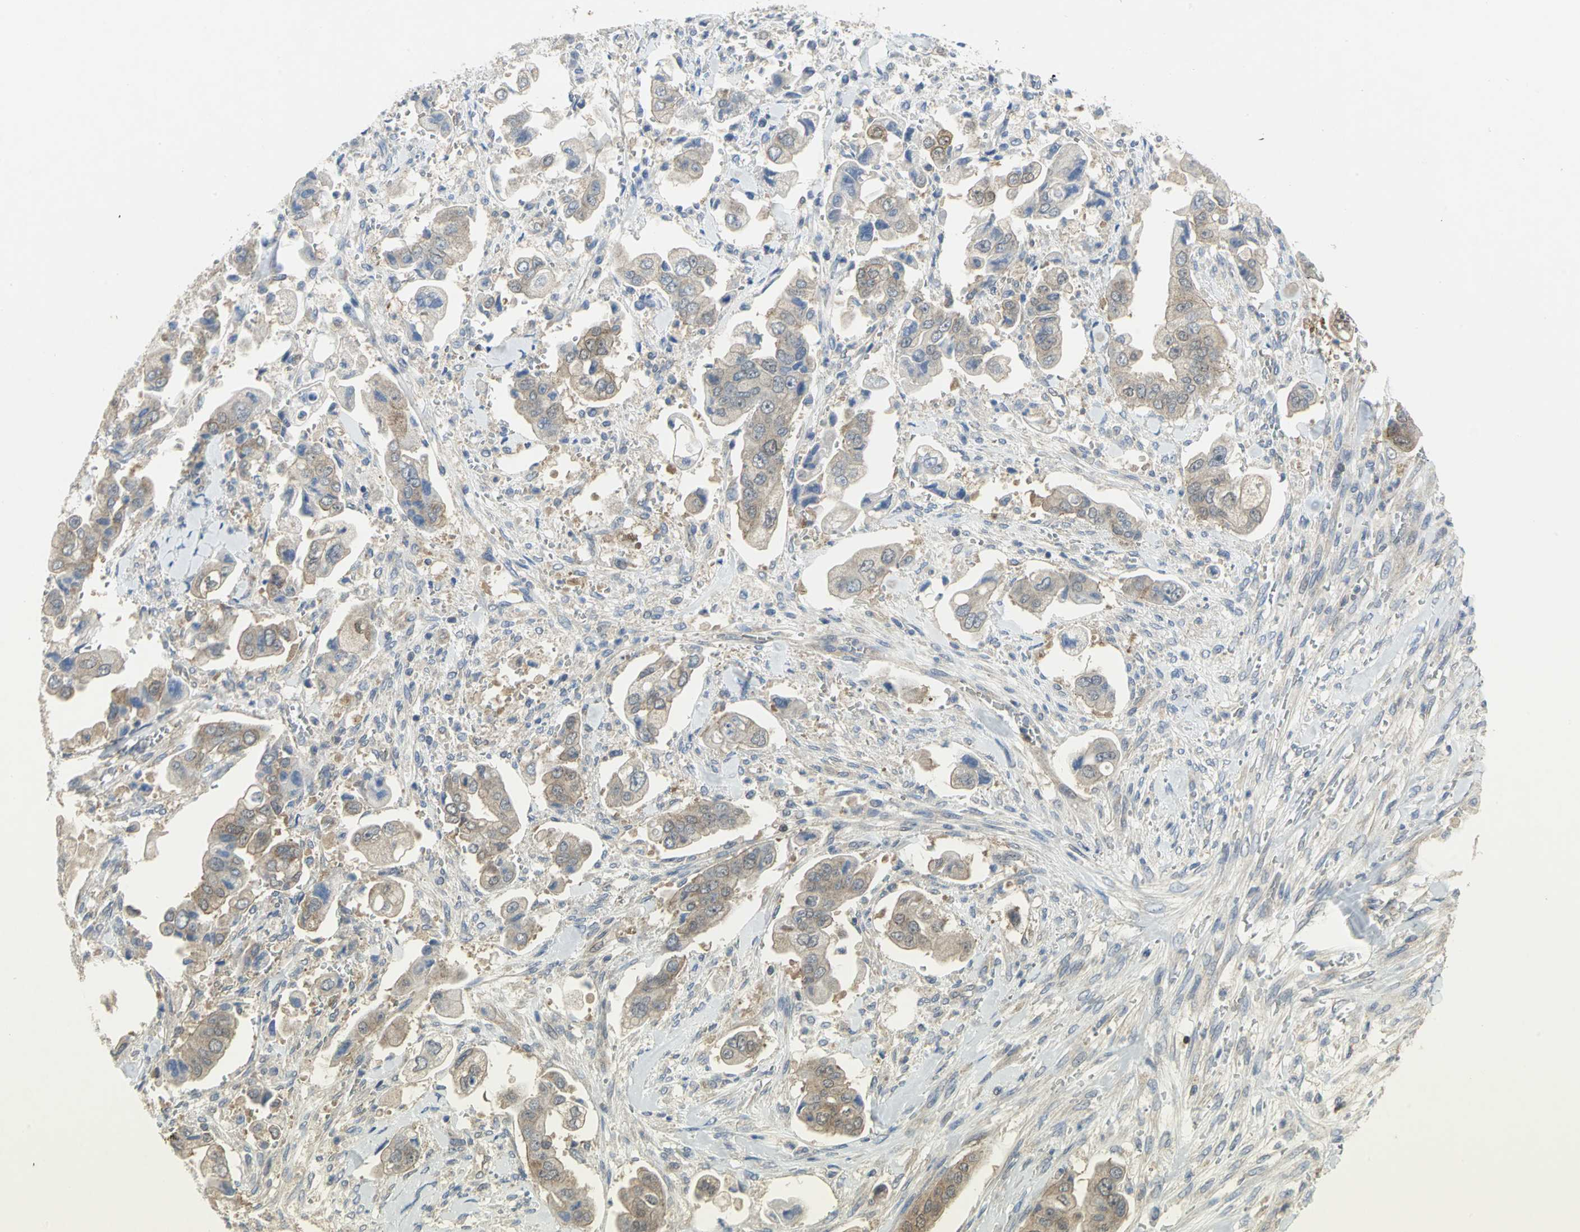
{"staining": {"intensity": "moderate", "quantity": ">75%", "location": "cytoplasmic/membranous"}, "tissue": "stomach cancer", "cell_type": "Tumor cells", "image_type": "cancer", "snomed": [{"axis": "morphology", "description": "Adenocarcinoma, NOS"}, {"axis": "topography", "description": "Stomach"}], "caption": "Tumor cells demonstrate medium levels of moderate cytoplasmic/membranous staining in approximately >75% of cells in human stomach cancer (adenocarcinoma).", "gene": "PPIA", "patient": {"sex": "male", "age": 62}}